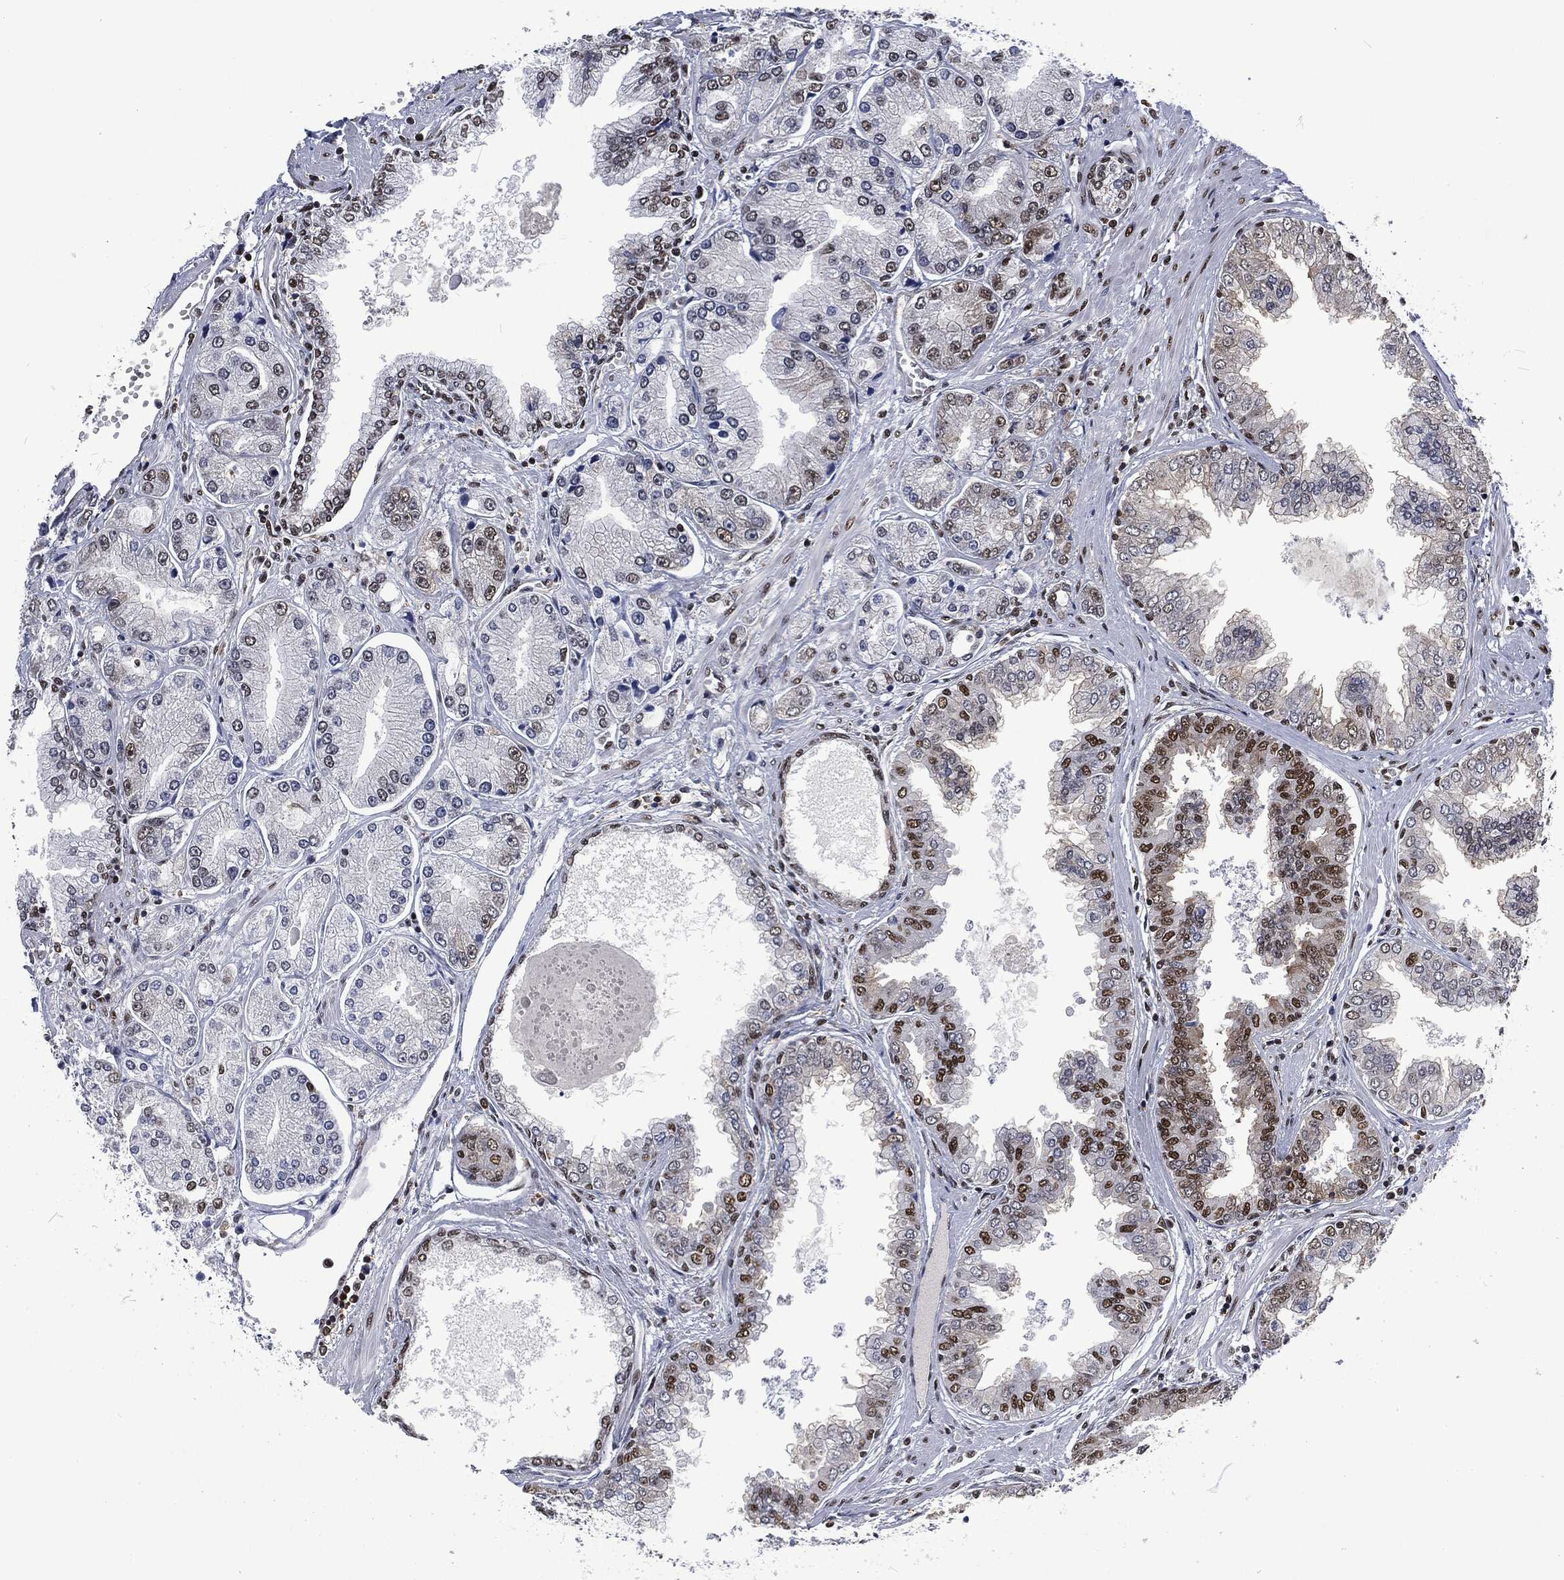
{"staining": {"intensity": "strong", "quantity": "<25%", "location": "nuclear"}, "tissue": "prostate cancer", "cell_type": "Tumor cells", "image_type": "cancer", "snomed": [{"axis": "morphology", "description": "Adenocarcinoma, Low grade"}, {"axis": "topography", "description": "Prostate"}], "caption": "Immunohistochemistry (IHC) of prostate cancer (adenocarcinoma (low-grade)) reveals medium levels of strong nuclear positivity in approximately <25% of tumor cells. (DAB IHC with brightfield microscopy, high magnification).", "gene": "DCPS", "patient": {"sex": "male", "age": 72}}